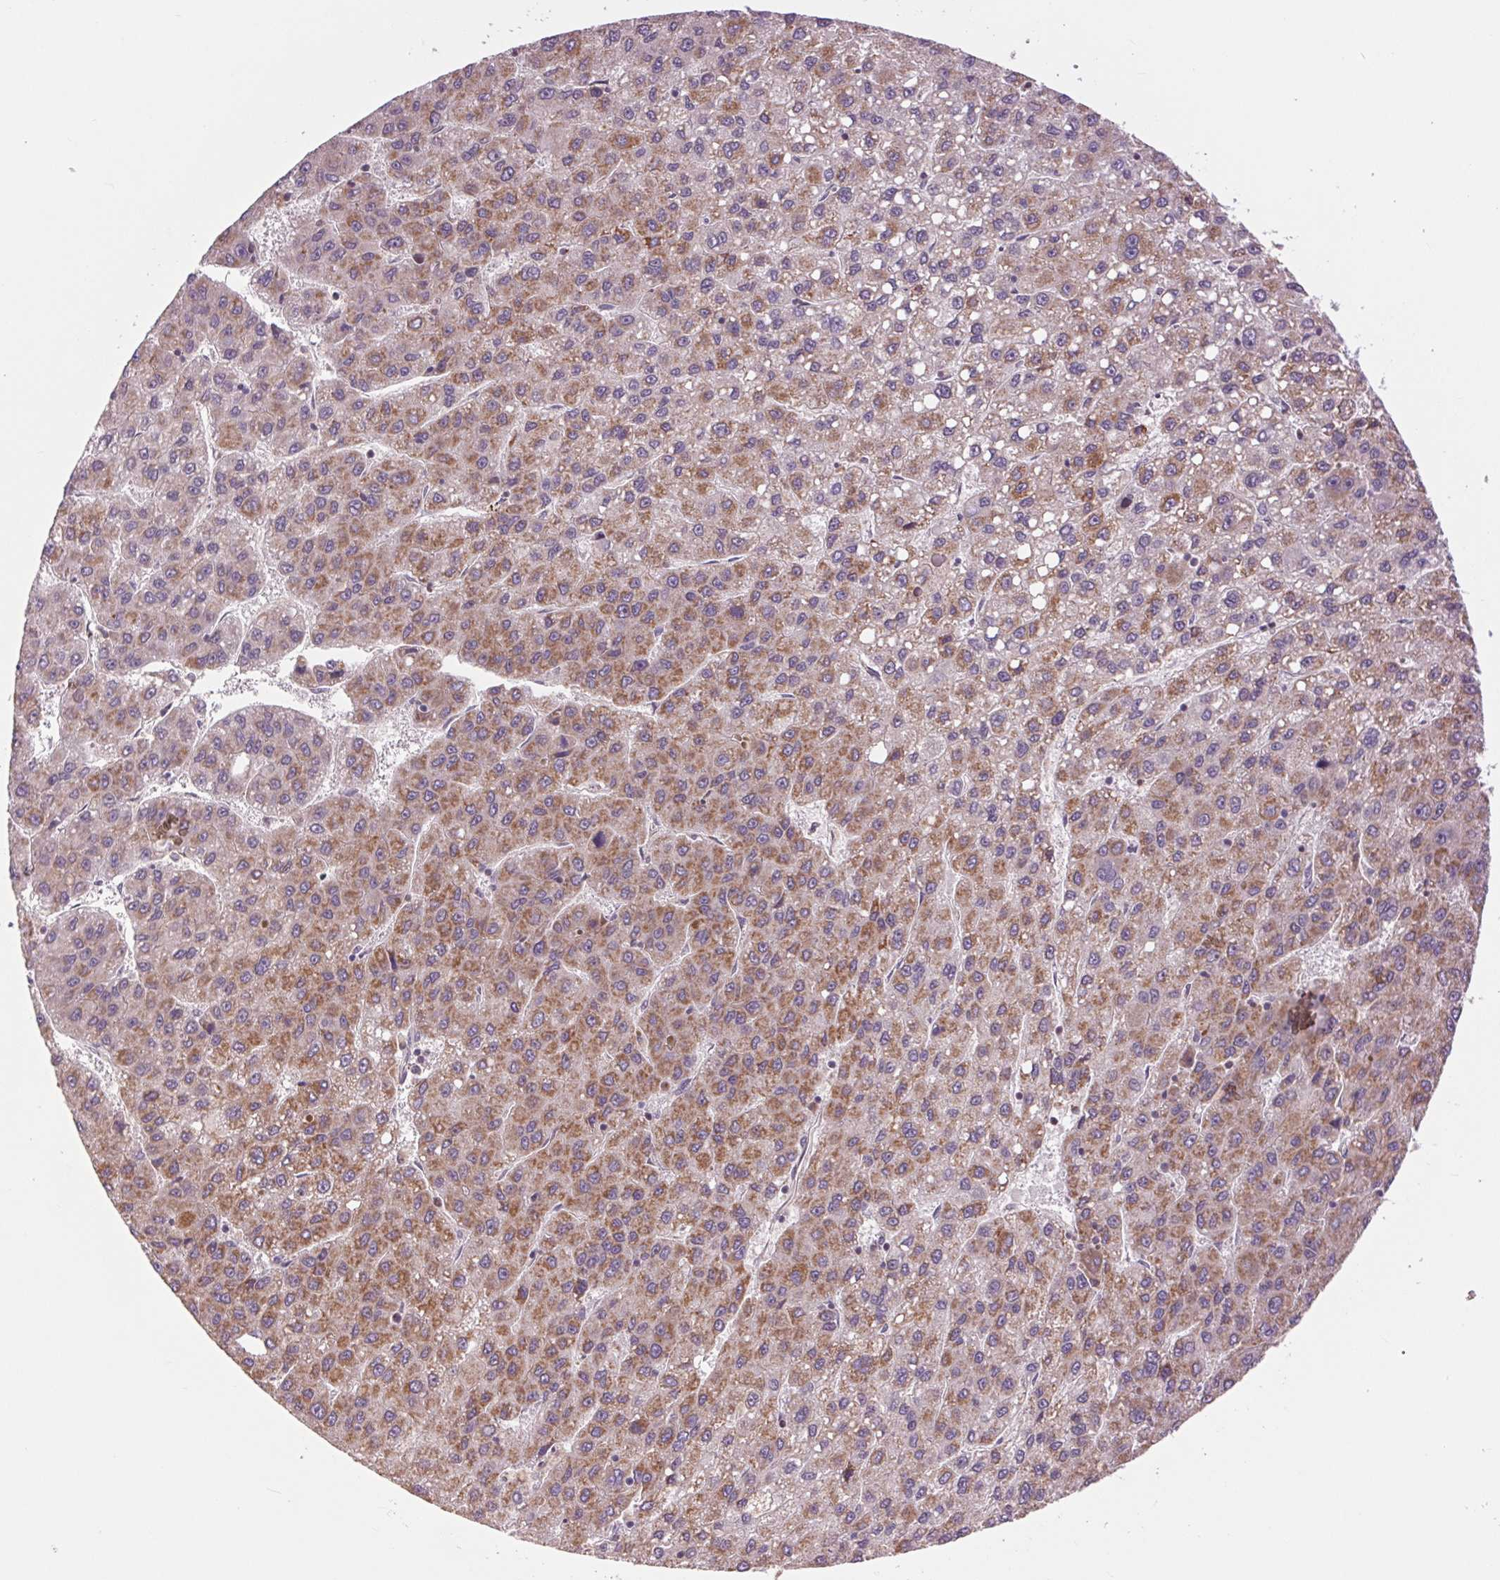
{"staining": {"intensity": "moderate", "quantity": ">75%", "location": "cytoplasmic/membranous"}, "tissue": "liver cancer", "cell_type": "Tumor cells", "image_type": "cancer", "snomed": [{"axis": "morphology", "description": "Carcinoma, Hepatocellular, NOS"}, {"axis": "topography", "description": "Liver"}], "caption": "Hepatocellular carcinoma (liver) stained with a brown dye shows moderate cytoplasmic/membranous positive staining in about >75% of tumor cells.", "gene": "COX6A1", "patient": {"sex": "female", "age": 82}}